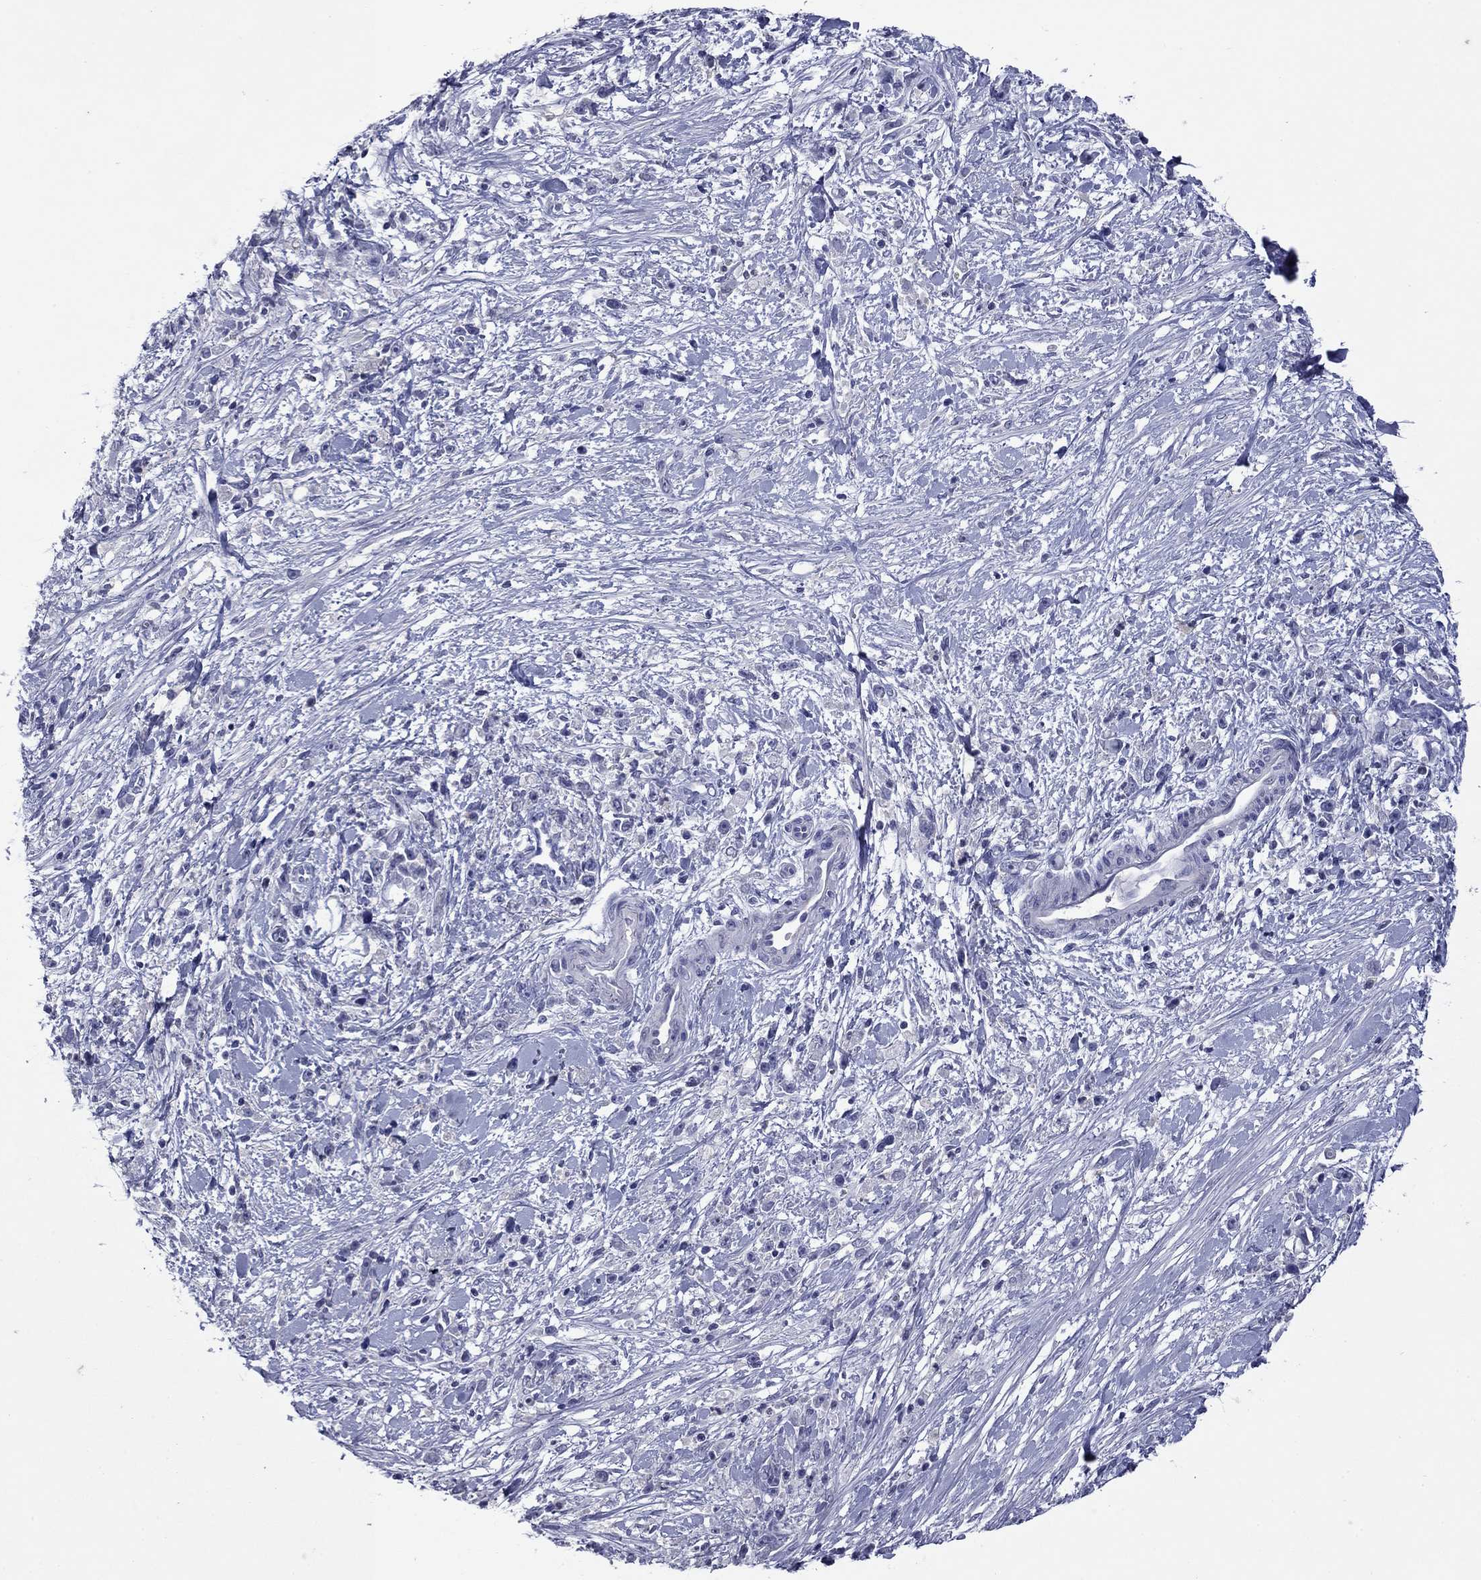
{"staining": {"intensity": "negative", "quantity": "none", "location": "none"}, "tissue": "stomach cancer", "cell_type": "Tumor cells", "image_type": "cancer", "snomed": [{"axis": "morphology", "description": "Adenocarcinoma, NOS"}, {"axis": "topography", "description": "Stomach"}], "caption": "Stomach adenocarcinoma was stained to show a protein in brown. There is no significant expression in tumor cells.", "gene": "CFAP119", "patient": {"sex": "female", "age": 59}}